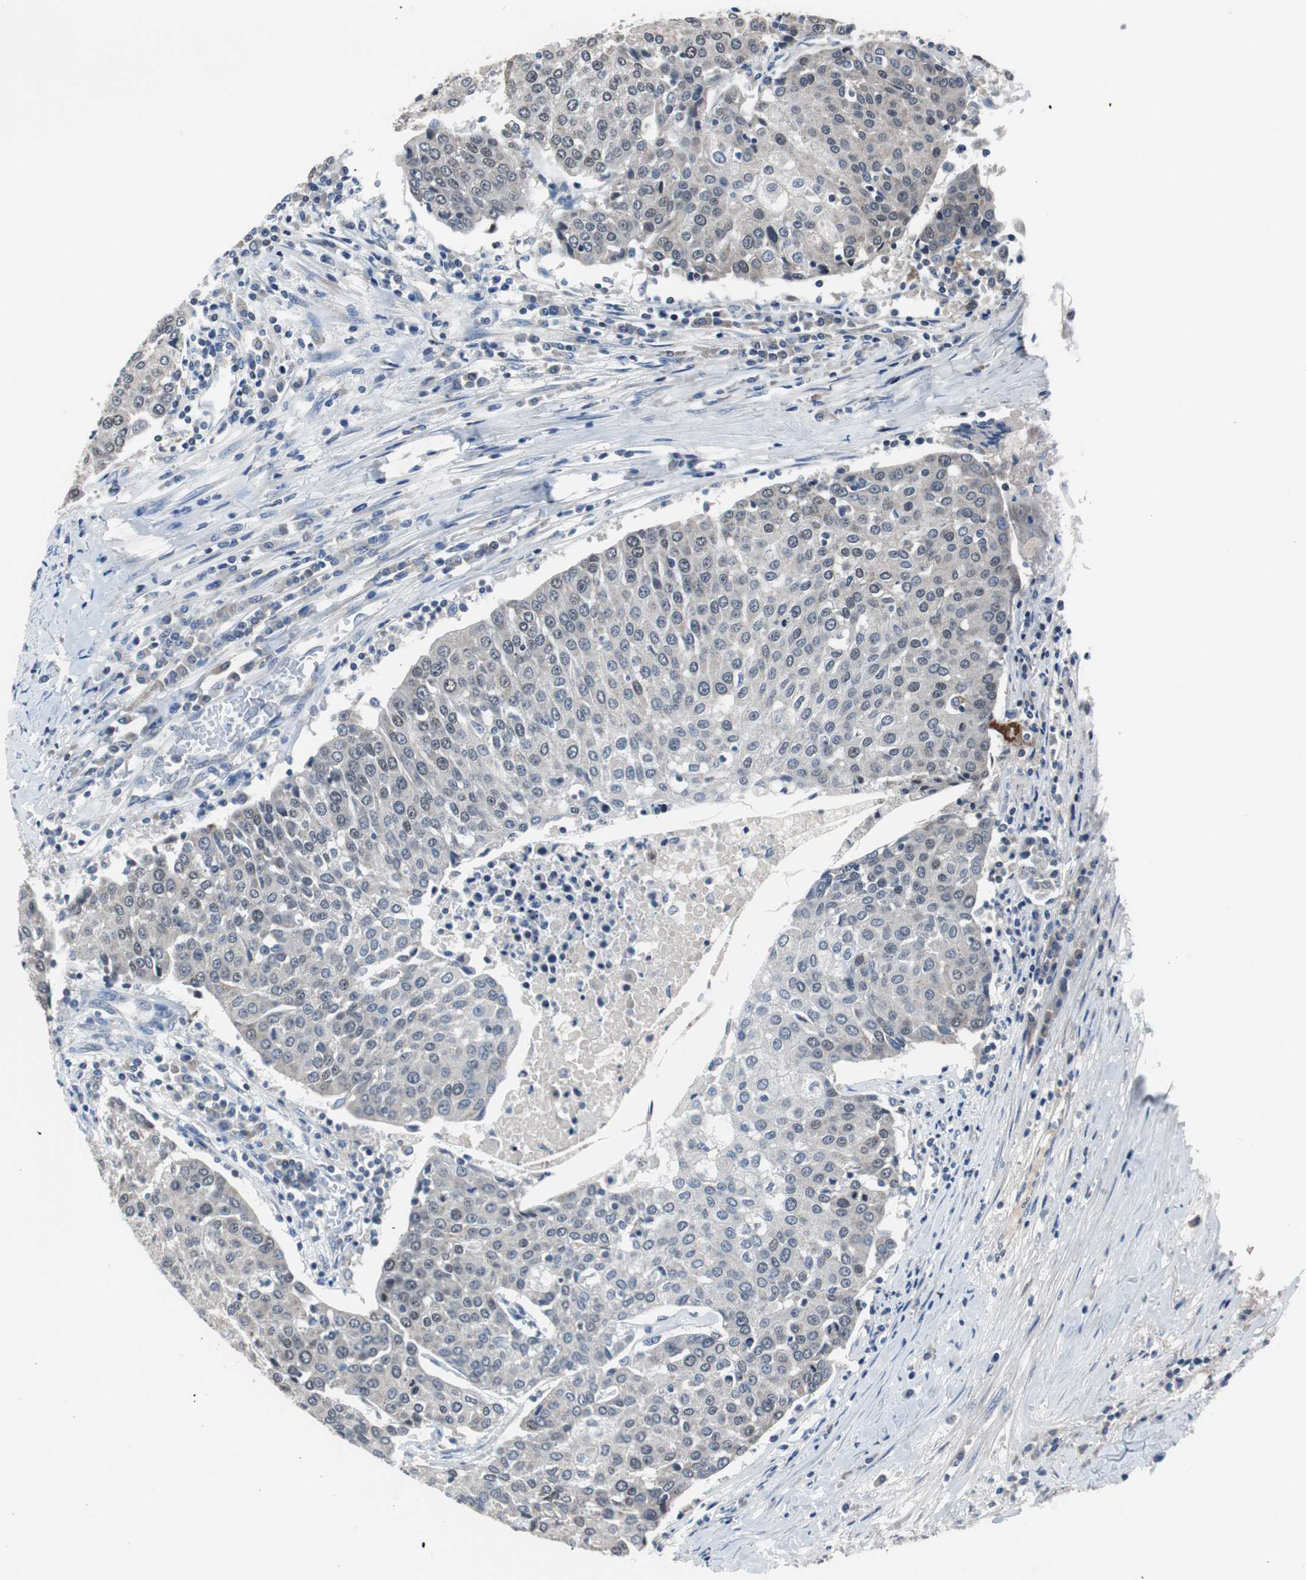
{"staining": {"intensity": "weak", "quantity": "<25%", "location": "nuclear"}, "tissue": "urothelial cancer", "cell_type": "Tumor cells", "image_type": "cancer", "snomed": [{"axis": "morphology", "description": "Urothelial carcinoma, High grade"}, {"axis": "topography", "description": "Urinary bladder"}], "caption": "IHC photomicrograph of urothelial cancer stained for a protein (brown), which exhibits no expression in tumor cells.", "gene": "TP63", "patient": {"sex": "female", "age": 85}}